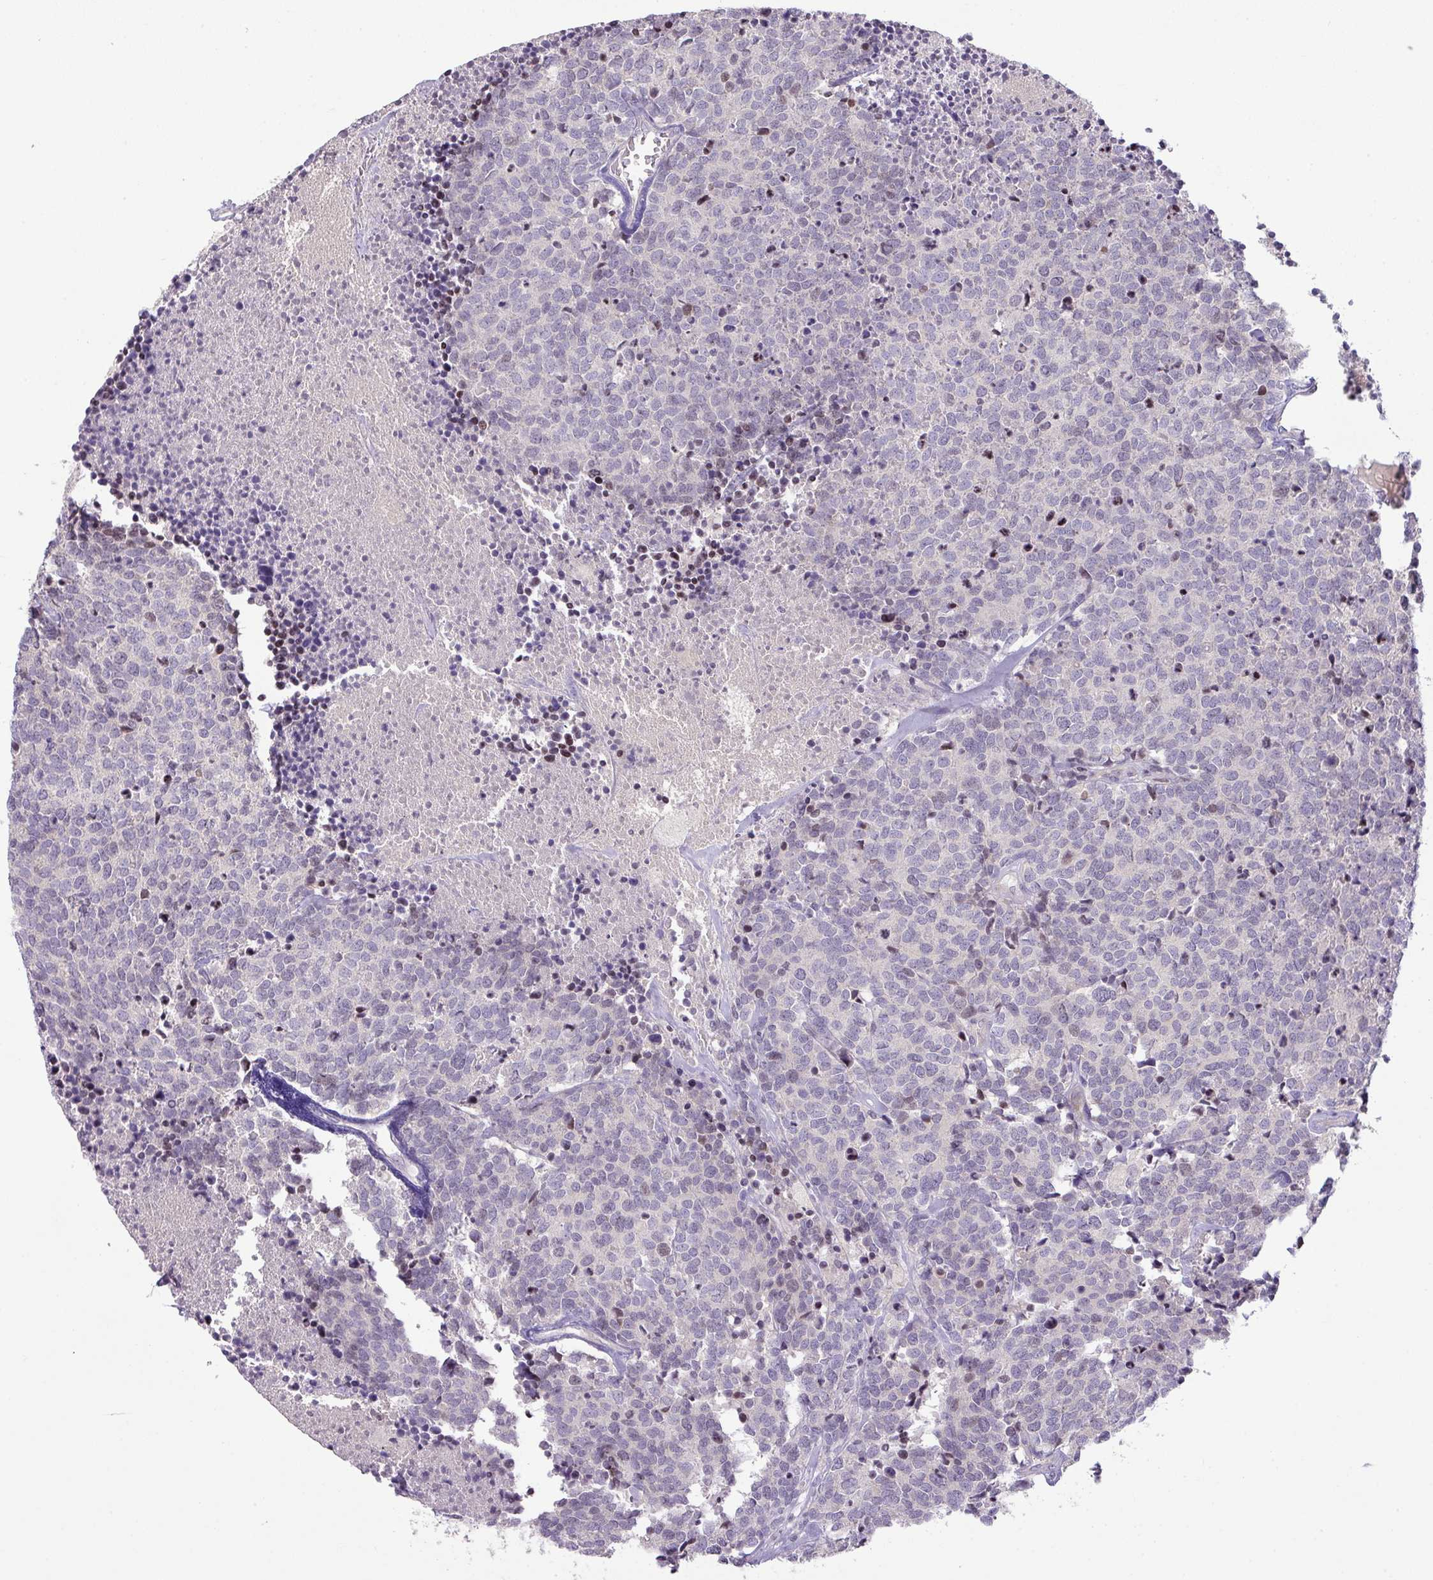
{"staining": {"intensity": "negative", "quantity": "none", "location": "none"}, "tissue": "carcinoid", "cell_type": "Tumor cells", "image_type": "cancer", "snomed": [{"axis": "morphology", "description": "Carcinoid, malignant, NOS"}, {"axis": "topography", "description": "Skin"}], "caption": "This photomicrograph is of malignant carcinoid stained with IHC to label a protein in brown with the nuclei are counter-stained blue. There is no staining in tumor cells.", "gene": "ZNF394", "patient": {"sex": "female", "age": 79}}